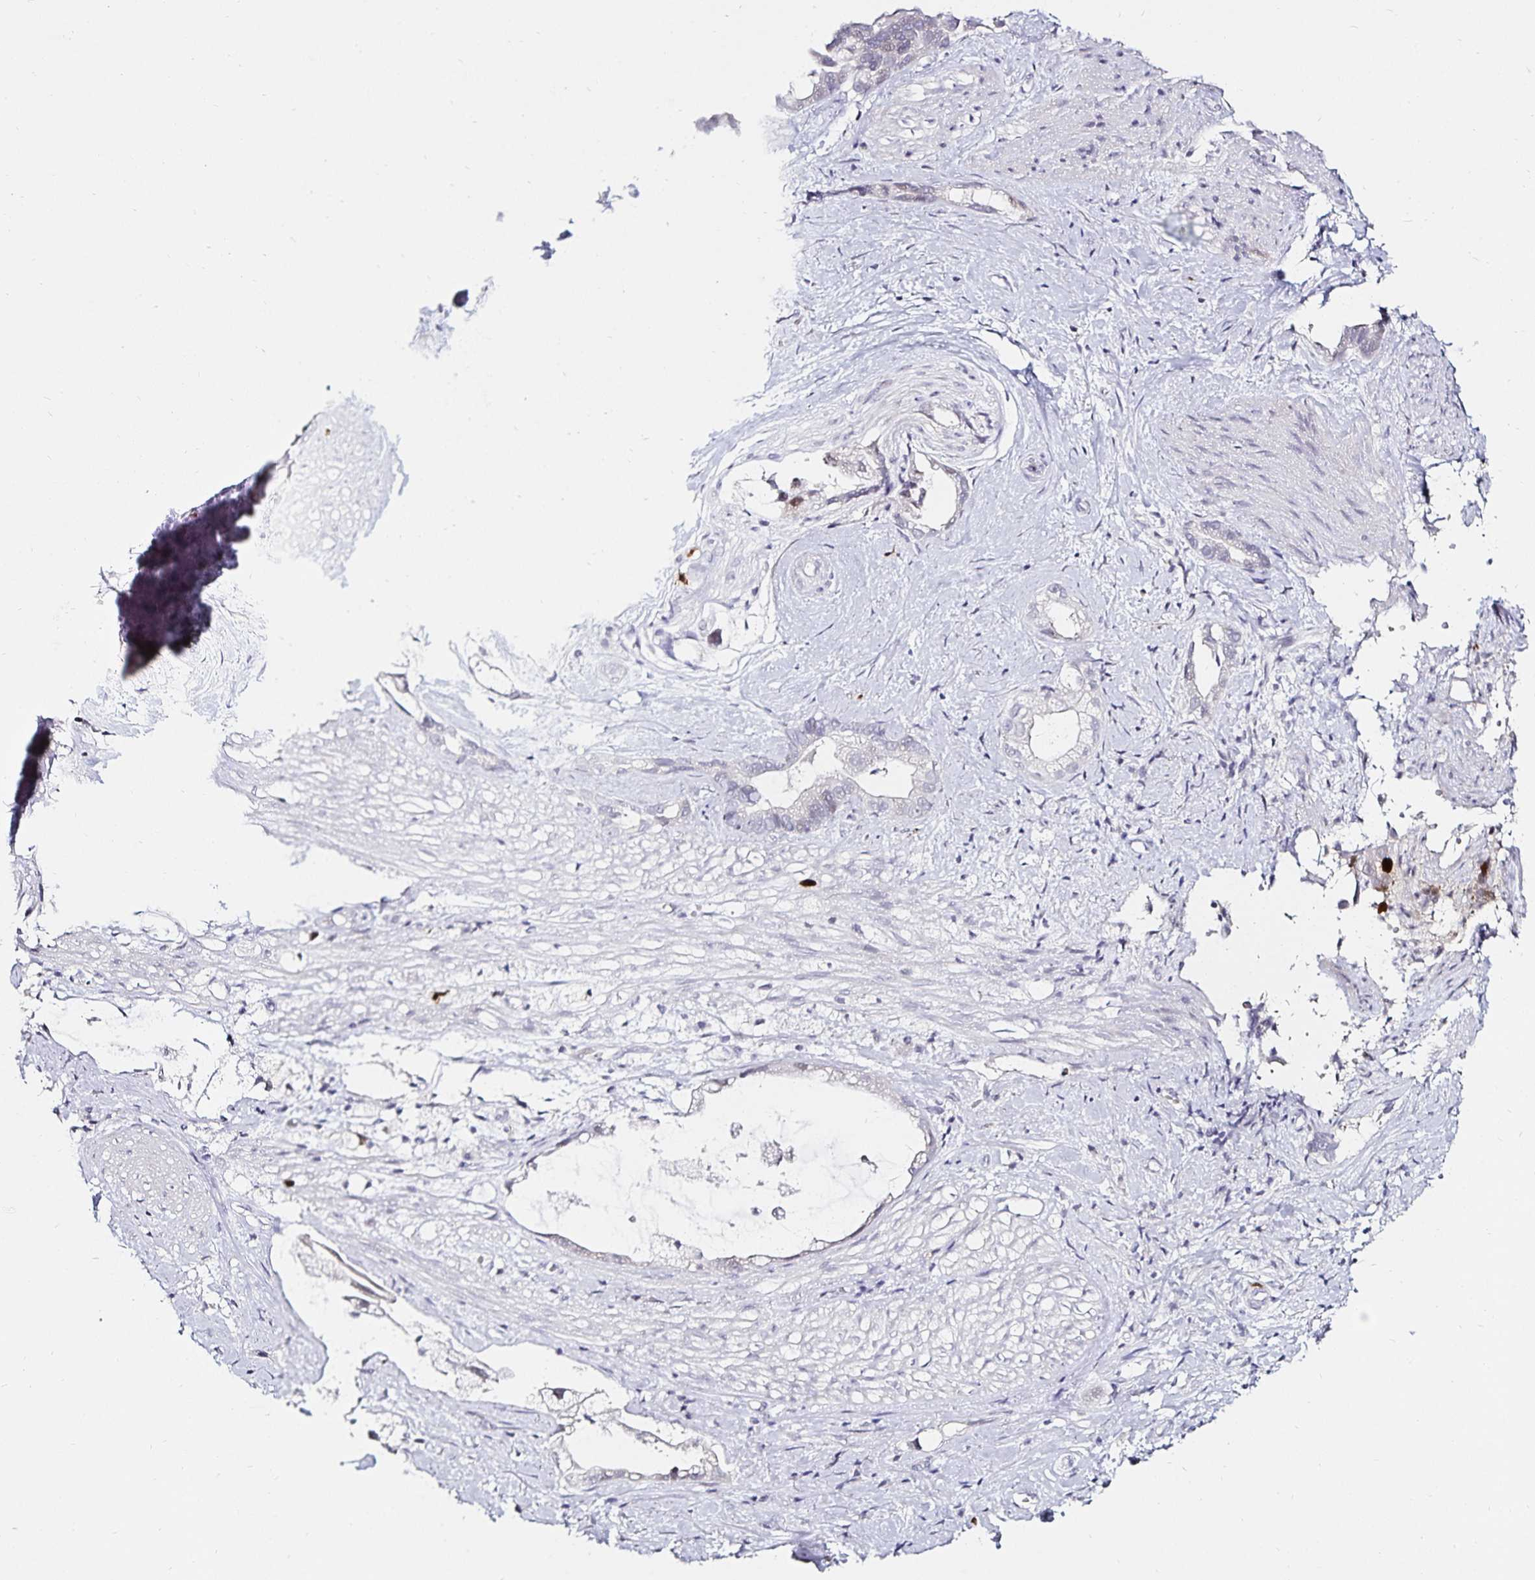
{"staining": {"intensity": "strong", "quantity": "<25%", "location": "nuclear"}, "tissue": "stomach cancer", "cell_type": "Tumor cells", "image_type": "cancer", "snomed": [{"axis": "morphology", "description": "Adenocarcinoma, NOS"}, {"axis": "topography", "description": "Stomach"}], "caption": "Stomach adenocarcinoma stained with DAB (3,3'-diaminobenzidine) immunohistochemistry (IHC) displays medium levels of strong nuclear expression in approximately <25% of tumor cells.", "gene": "ANLN", "patient": {"sex": "male", "age": 55}}